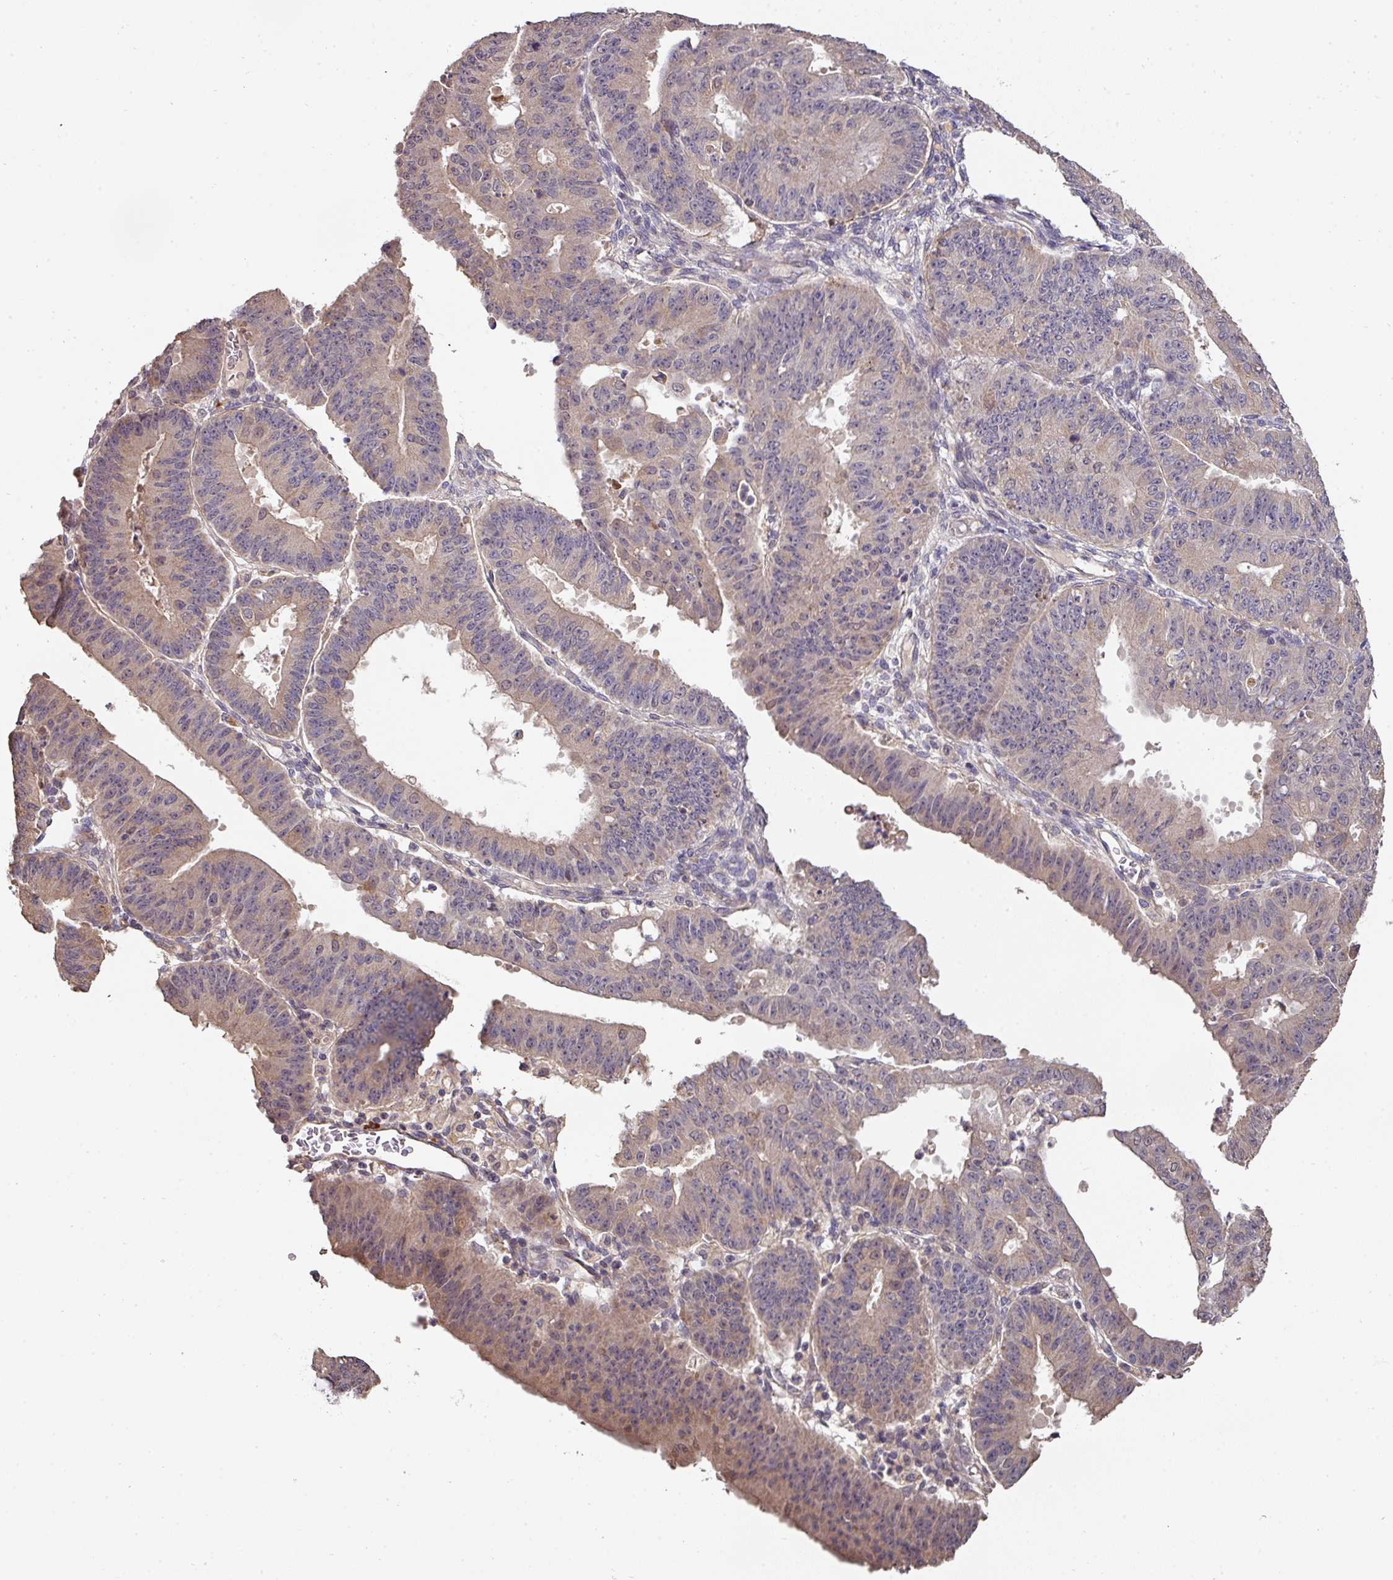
{"staining": {"intensity": "weak", "quantity": "25%-75%", "location": "cytoplasmic/membranous"}, "tissue": "ovarian cancer", "cell_type": "Tumor cells", "image_type": "cancer", "snomed": [{"axis": "morphology", "description": "Carcinoma, endometroid"}, {"axis": "topography", "description": "Appendix"}, {"axis": "topography", "description": "Ovary"}], "caption": "Protein analysis of endometroid carcinoma (ovarian) tissue demonstrates weak cytoplasmic/membranous positivity in about 25%-75% of tumor cells.", "gene": "ACVR2B", "patient": {"sex": "female", "age": 42}}